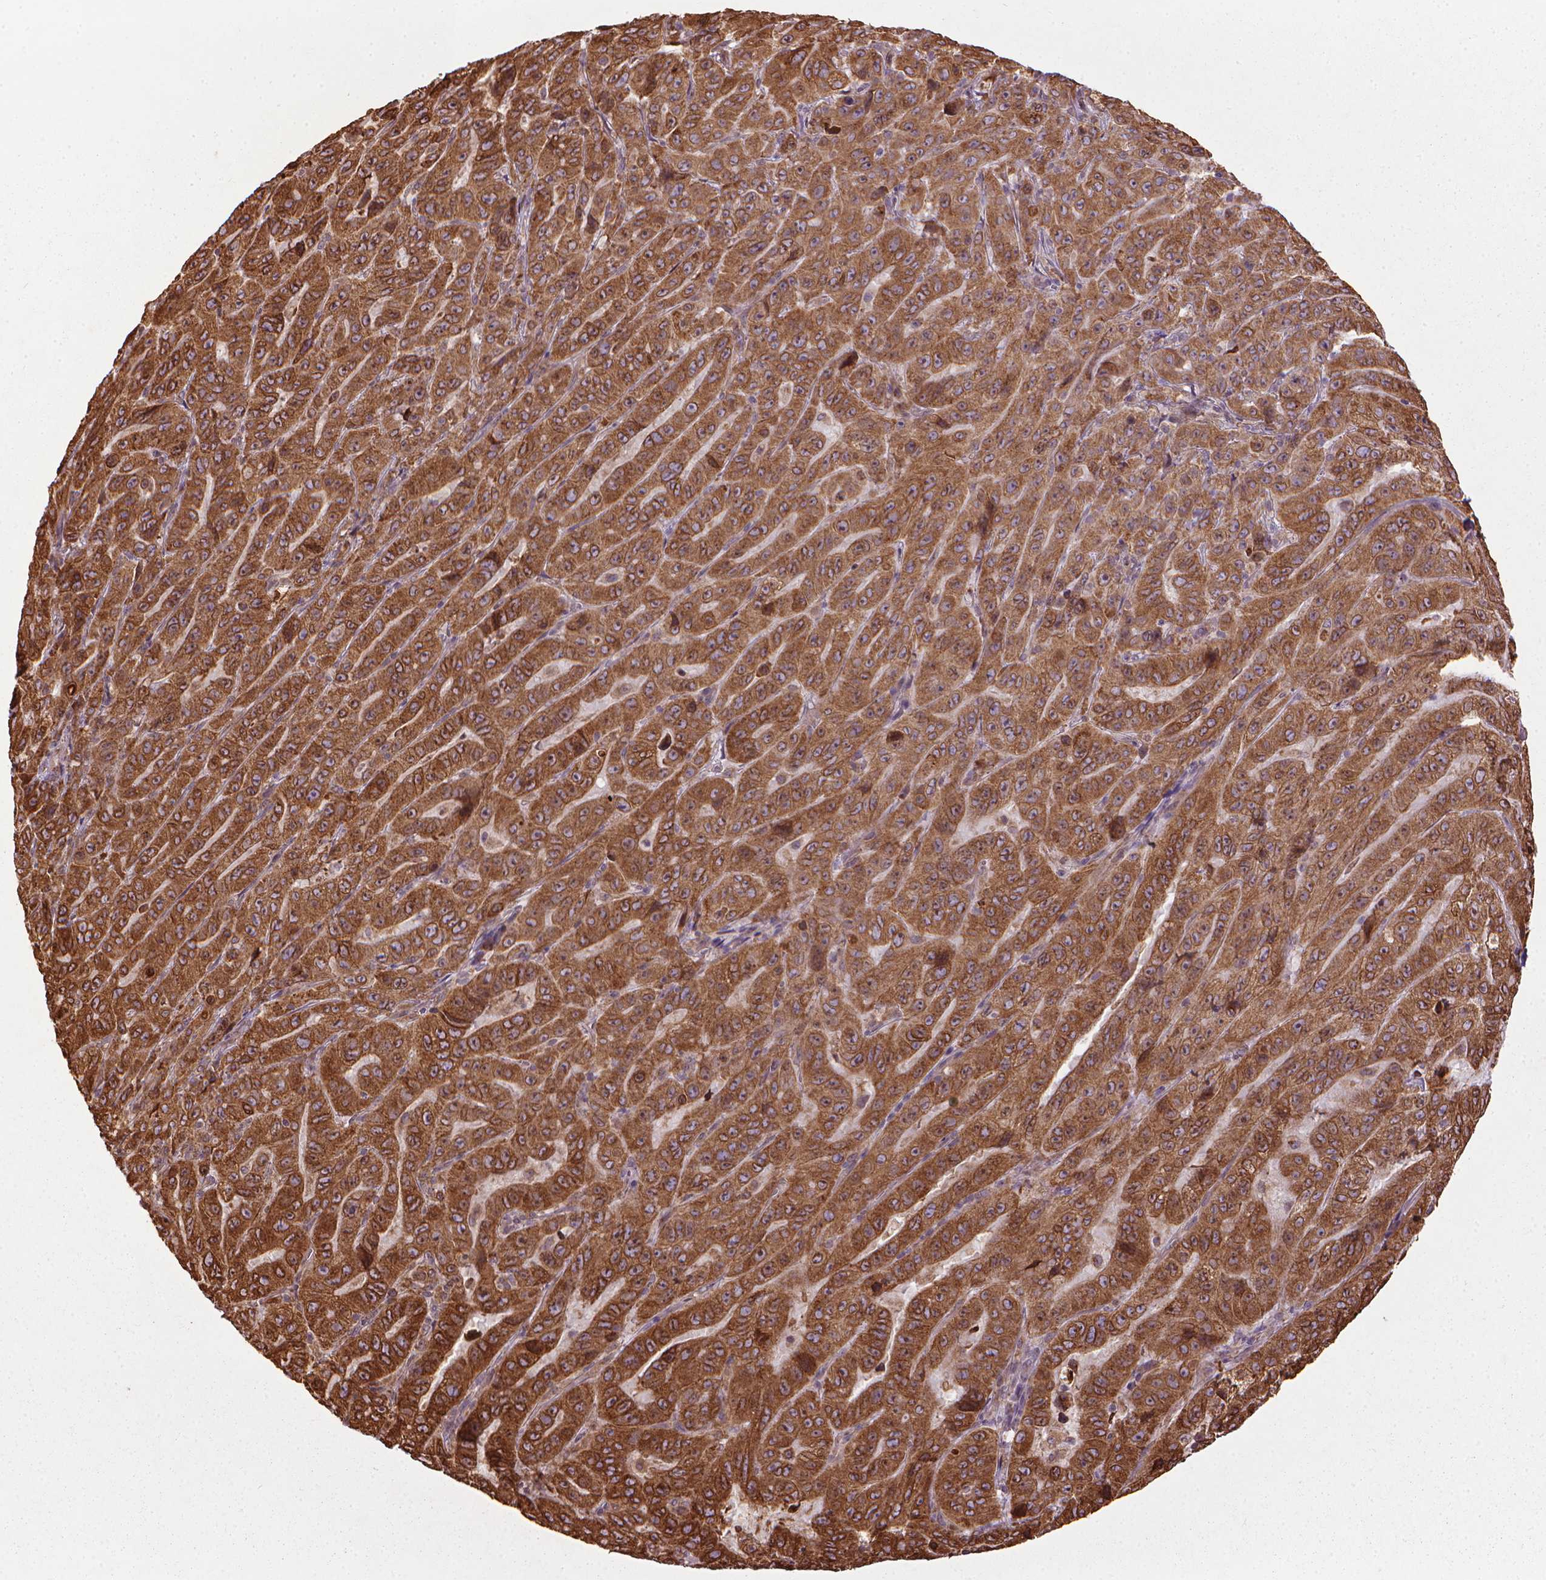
{"staining": {"intensity": "moderate", "quantity": ">75%", "location": "cytoplasmic/membranous"}, "tissue": "pancreatic cancer", "cell_type": "Tumor cells", "image_type": "cancer", "snomed": [{"axis": "morphology", "description": "Adenocarcinoma, NOS"}, {"axis": "topography", "description": "Pancreas"}], "caption": "Immunohistochemistry (IHC) photomicrograph of adenocarcinoma (pancreatic) stained for a protein (brown), which reveals medium levels of moderate cytoplasmic/membranous staining in about >75% of tumor cells.", "gene": "GAS1", "patient": {"sex": "male", "age": 63}}